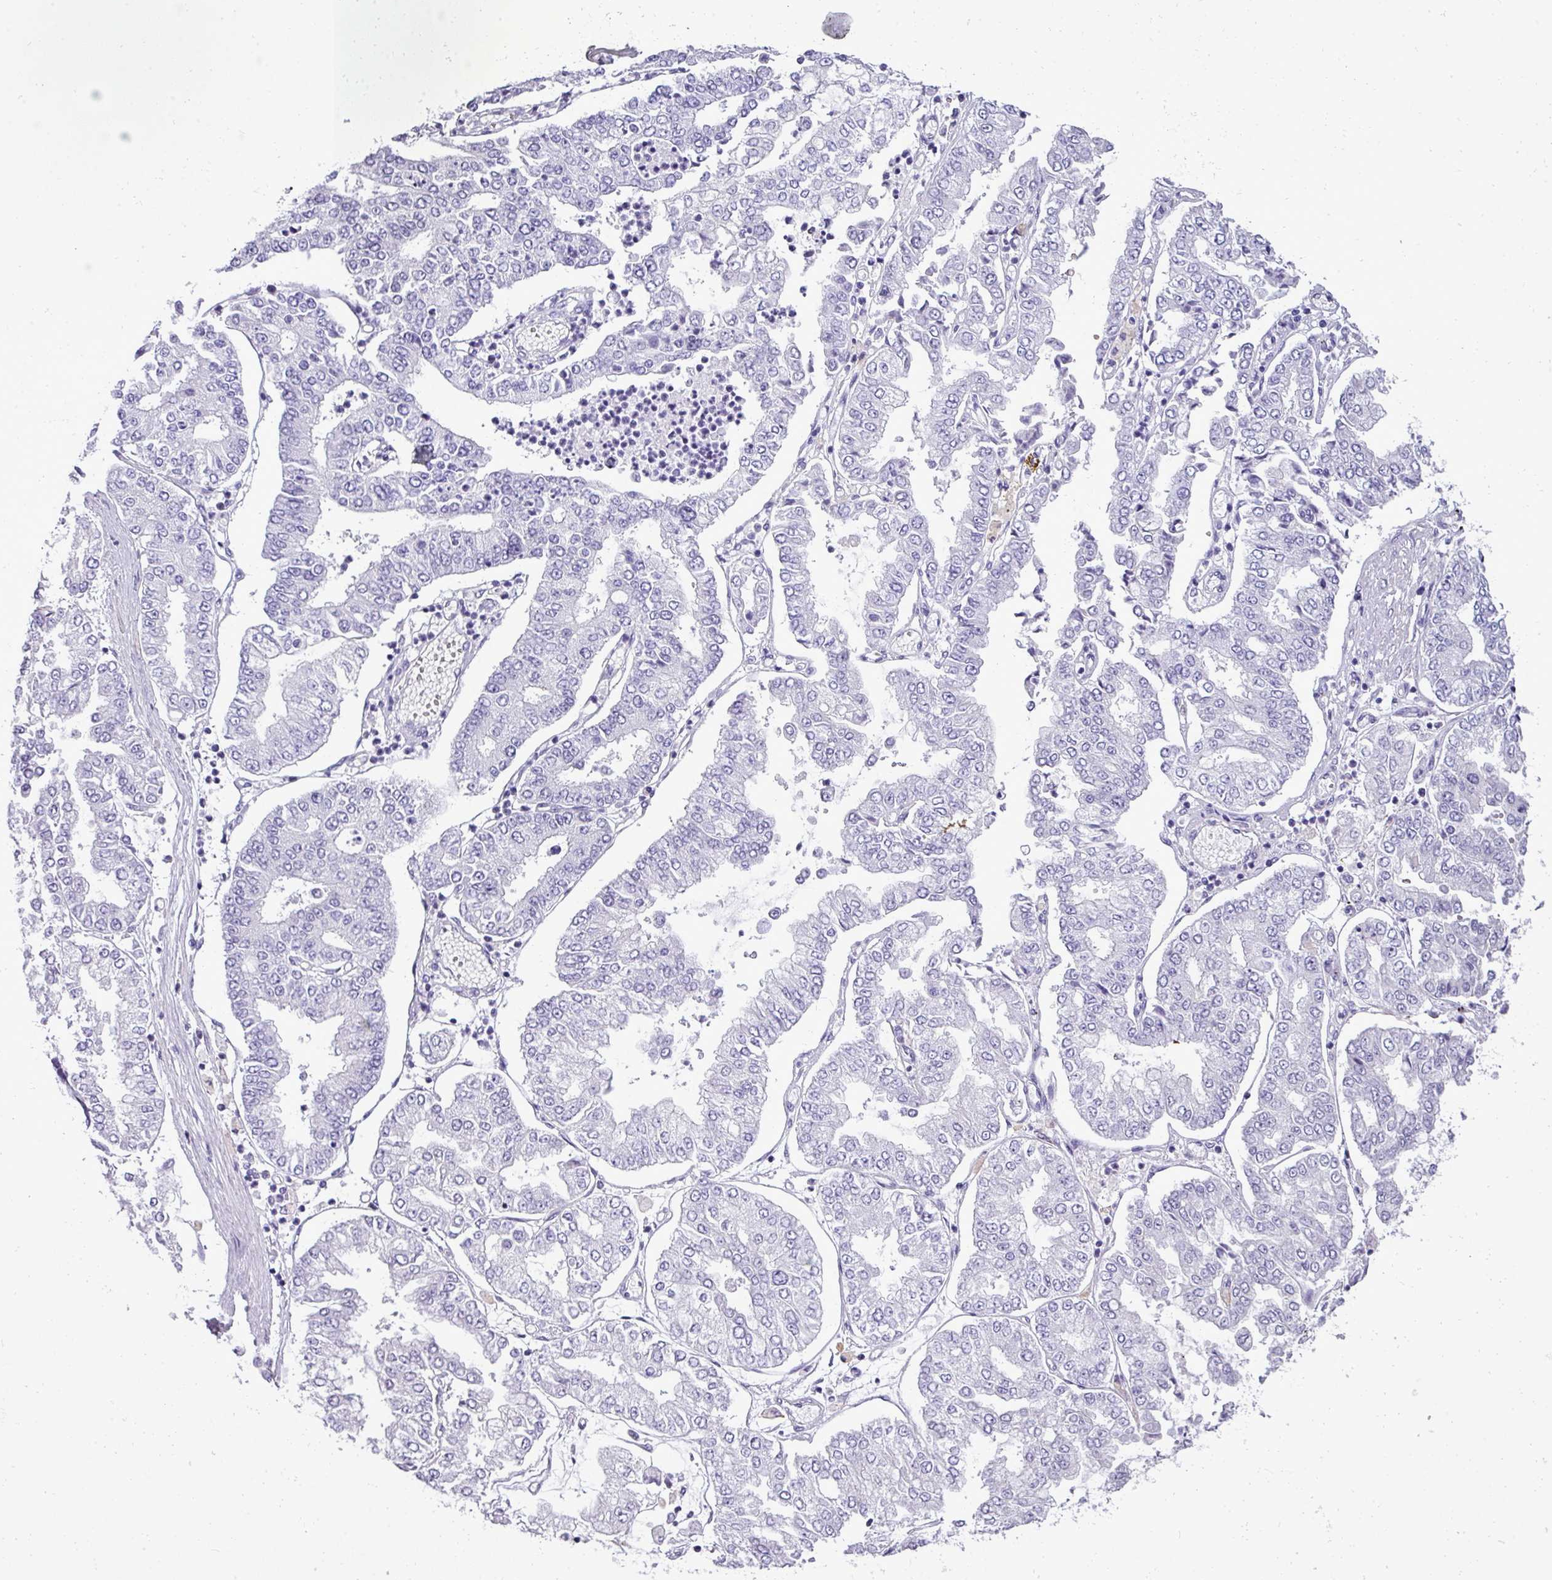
{"staining": {"intensity": "negative", "quantity": "none", "location": "none"}, "tissue": "stomach cancer", "cell_type": "Tumor cells", "image_type": "cancer", "snomed": [{"axis": "morphology", "description": "Adenocarcinoma, NOS"}, {"axis": "topography", "description": "Stomach"}], "caption": "Histopathology image shows no significant protein positivity in tumor cells of stomach cancer (adenocarcinoma). The staining is performed using DAB brown chromogen with nuclei counter-stained in using hematoxylin.", "gene": "RBMXL2", "patient": {"sex": "male", "age": 76}}